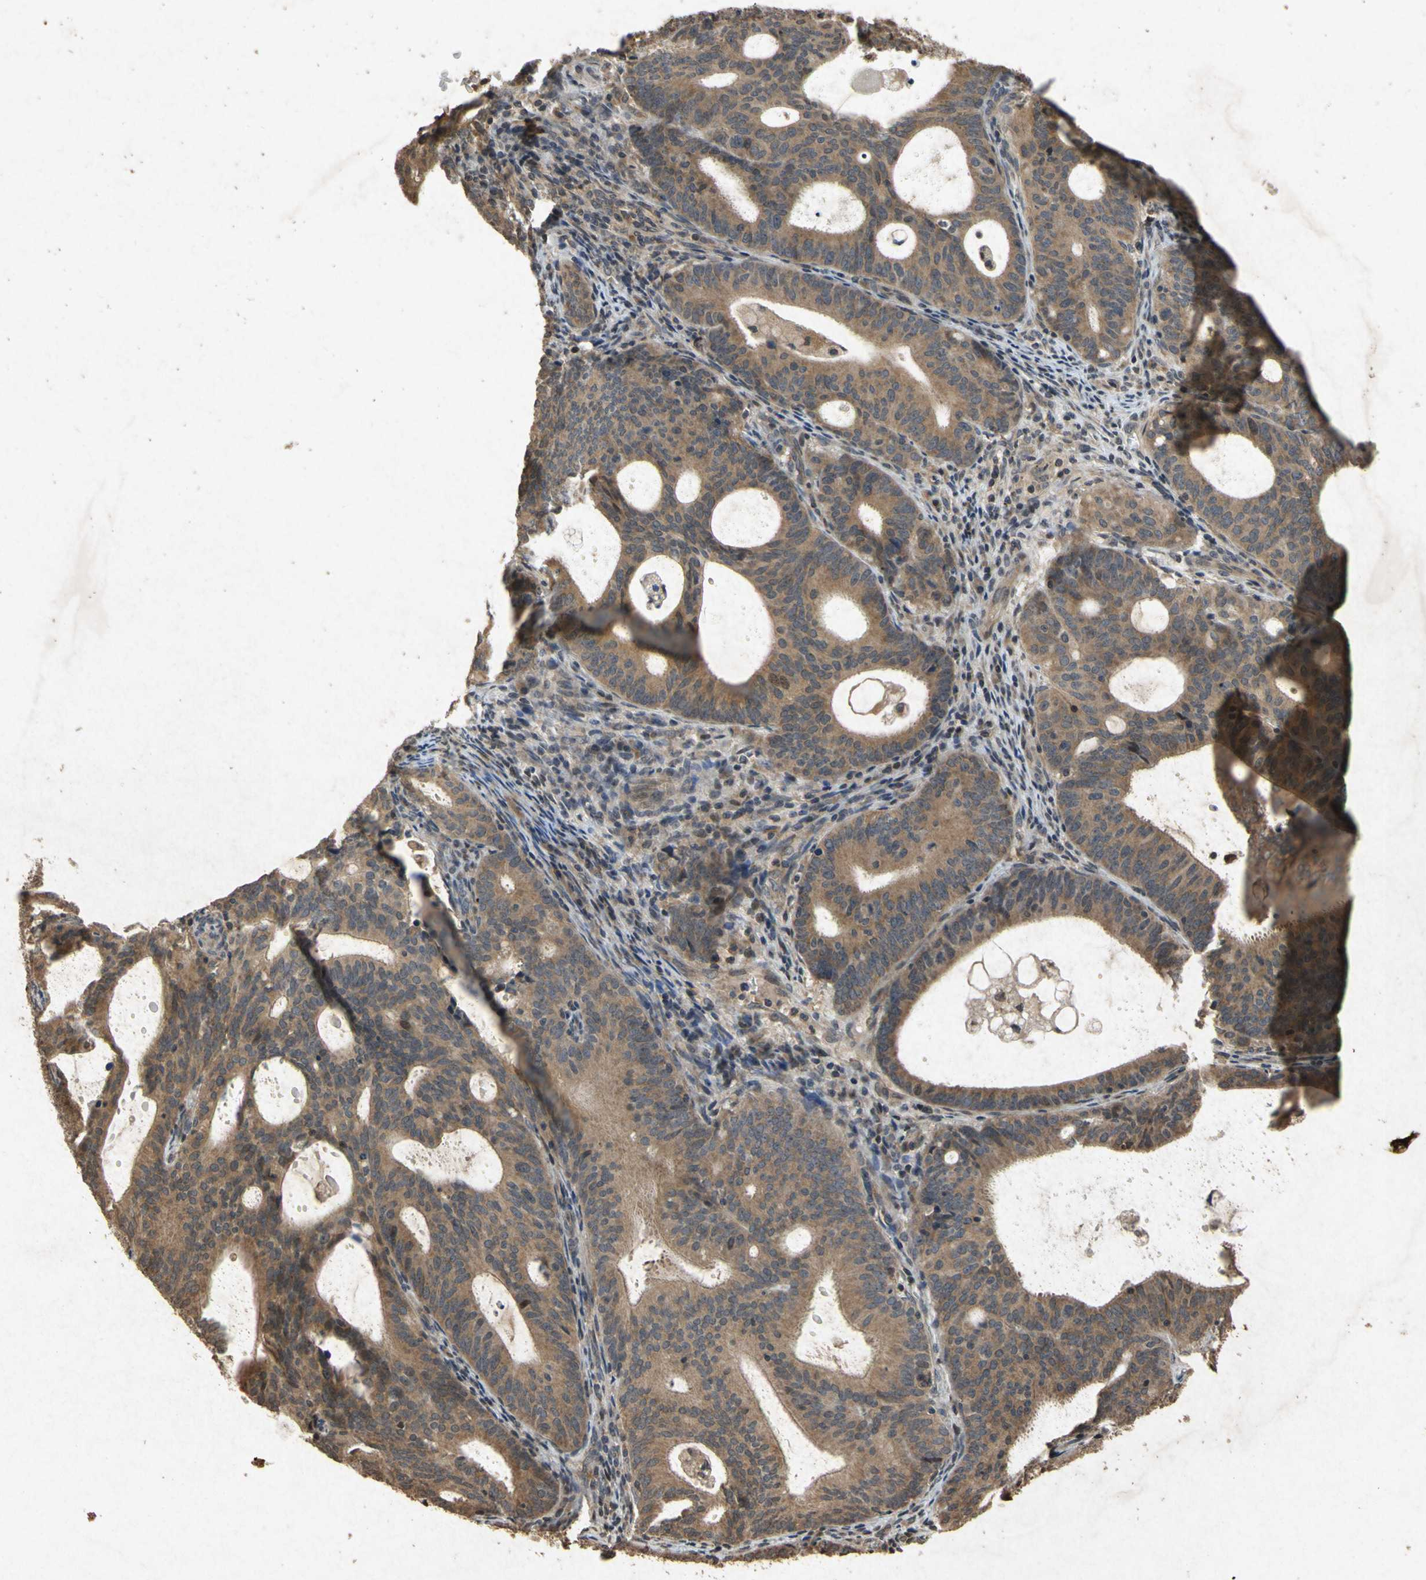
{"staining": {"intensity": "moderate", "quantity": ">75%", "location": "cytoplasmic/membranous"}, "tissue": "endometrial cancer", "cell_type": "Tumor cells", "image_type": "cancer", "snomed": [{"axis": "morphology", "description": "Adenocarcinoma, NOS"}, {"axis": "topography", "description": "Uterus"}], "caption": "Endometrial cancer (adenocarcinoma) stained with a brown dye demonstrates moderate cytoplasmic/membranous positive positivity in about >75% of tumor cells.", "gene": "ATP6V1H", "patient": {"sex": "female", "age": 83}}